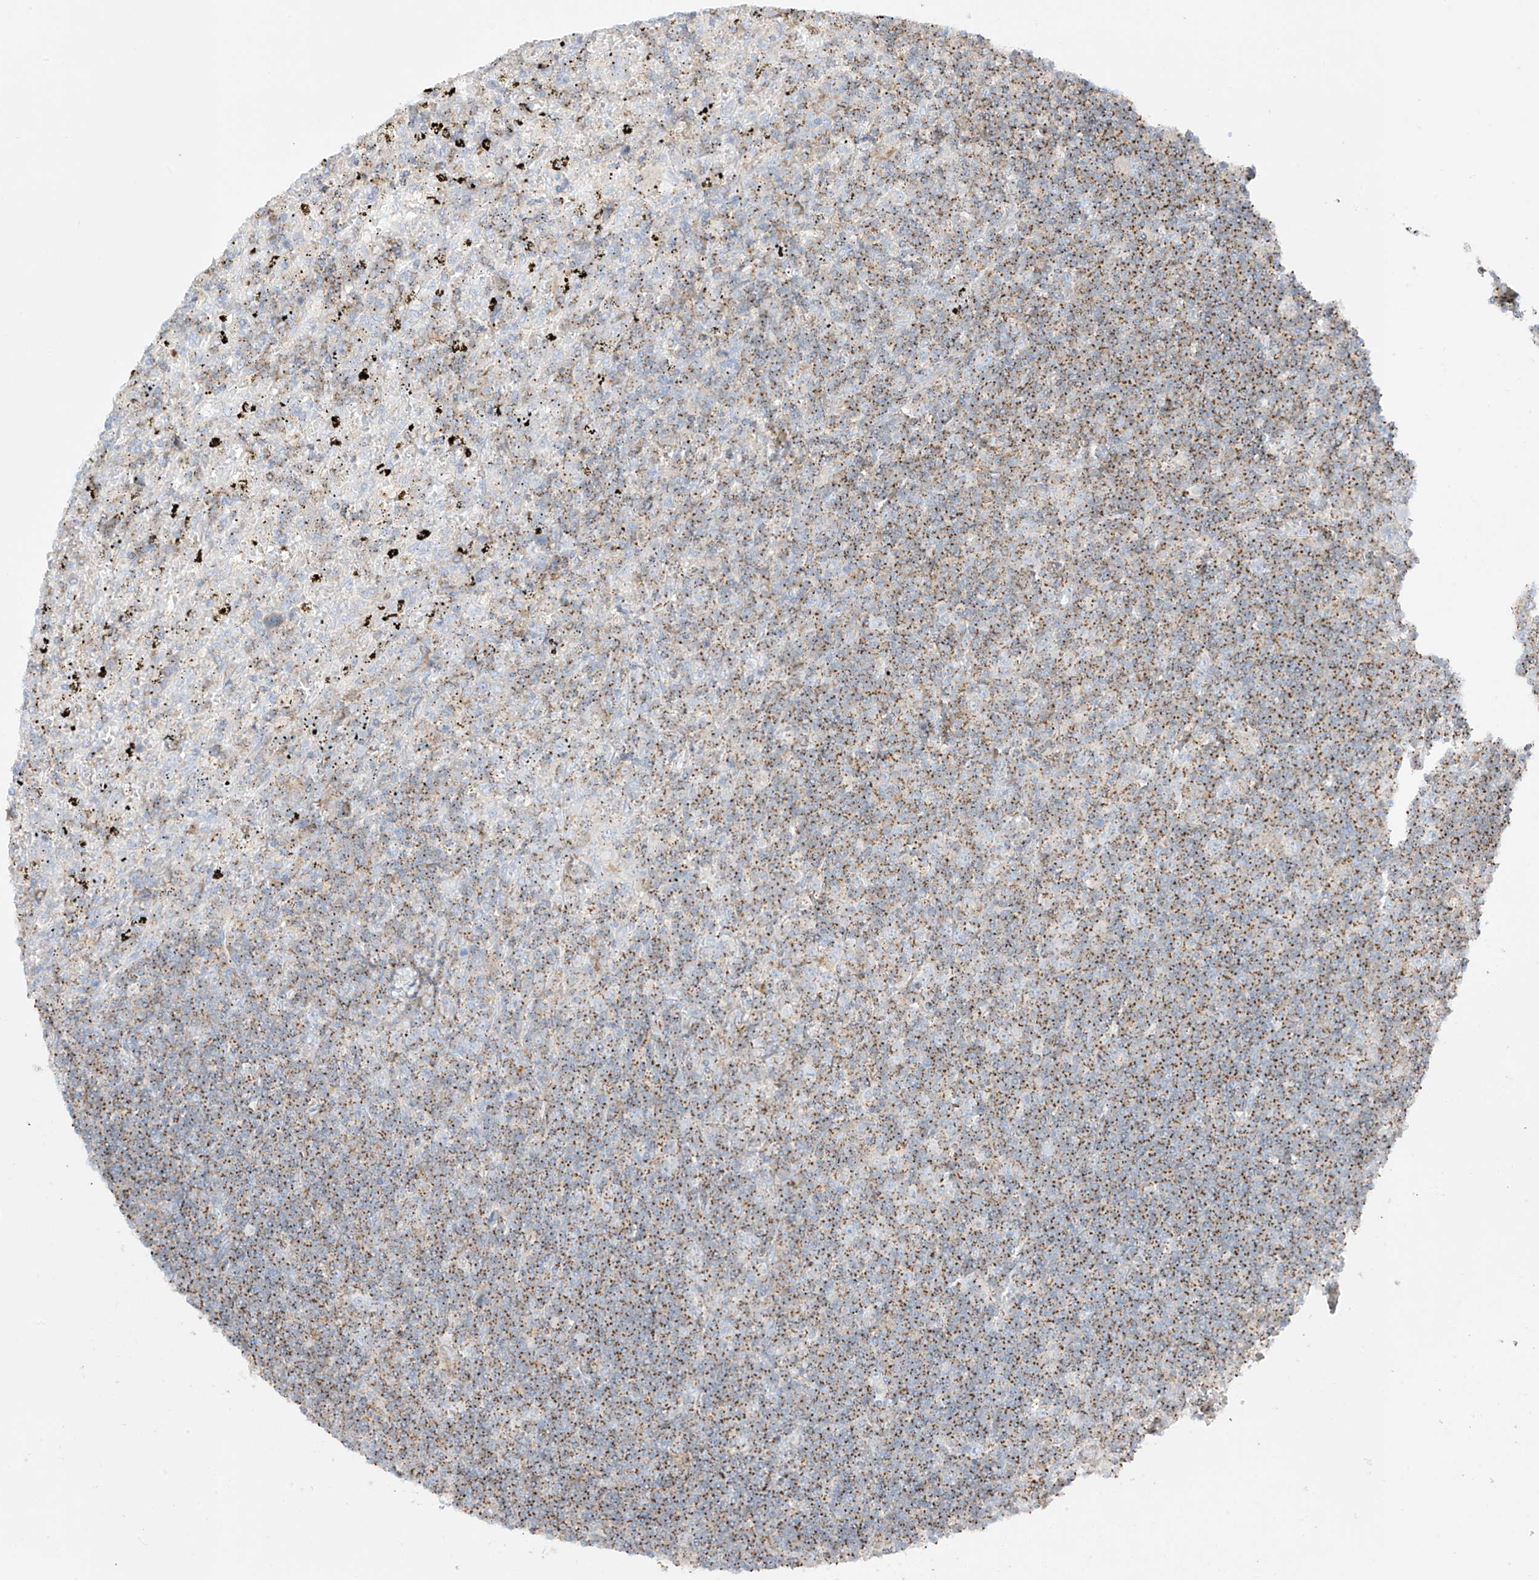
{"staining": {"intensity": "moderate", "quantity": ">75%", "location": "cytoplasmic/membranous"}, "tissue": "lymphoma", "cell_type": "Tumor cells", "image_type": "cancer", "snomed": [{"axis": "morphology", "description": "Malignant lymphoma, non-Hodgkin's type, Low grade"}, {"axis": "topography", "description": "Spleen"}], "caption": "Immunohistochemical staining of low-grade malignant lymphoma, non-Hodgkin's type displays medium levels of moderate cytoplasmic/membranous positivity in about >75% of tumor cells.", "gene": "XKR3", "patient": {"sex": "male", "age": 76}}